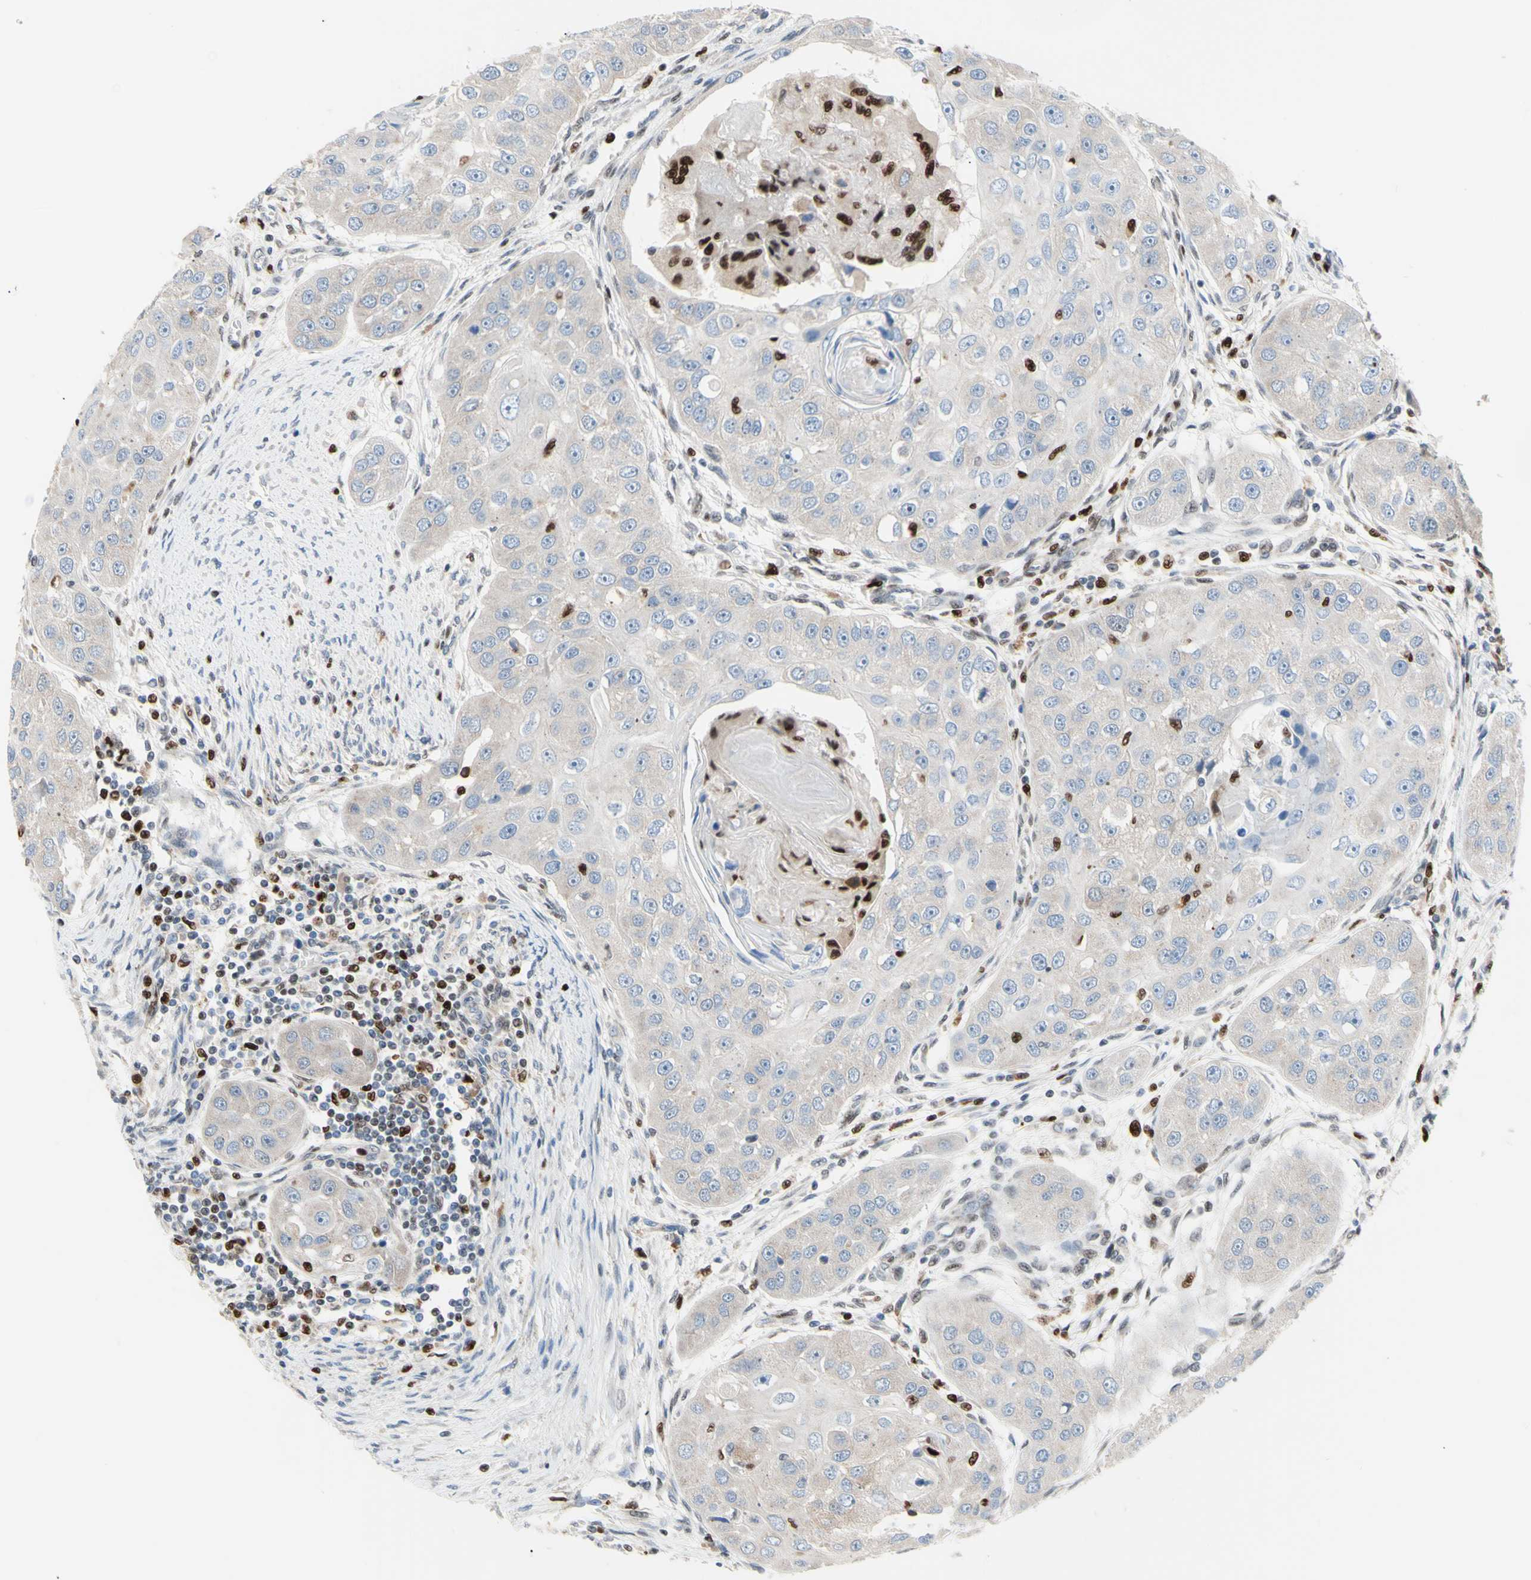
{"staining": {"intensity": "weak", "quantity": ">75%", "location": "cytoplasmic/membranous"}, "tissue": "head and neck cancer", "cell_type": "Tumor cells", "image_type": "cancer", "snomed": [{"axis": "morphology", "description": "Normal tissue, NOS"}, {"axis": "morphology", "description": "Squamous cell carcinoma, NOS"}, {"axis": "topography", "description": "Skeletal muscle"}, {"axis": "topography", "description": "Head-Neck"}], "caption": "Brown immunohistochemical staining in human head and neck cancer shows weak cytoplasmic/membranous staining in about >75% of tumor cells. (Stains: DAB in brown, nuclei in blue, Microscopy: brightfield microscopy at high magnification).", "gene": "EED", "patient": {"sex": "male", "age": 51}}